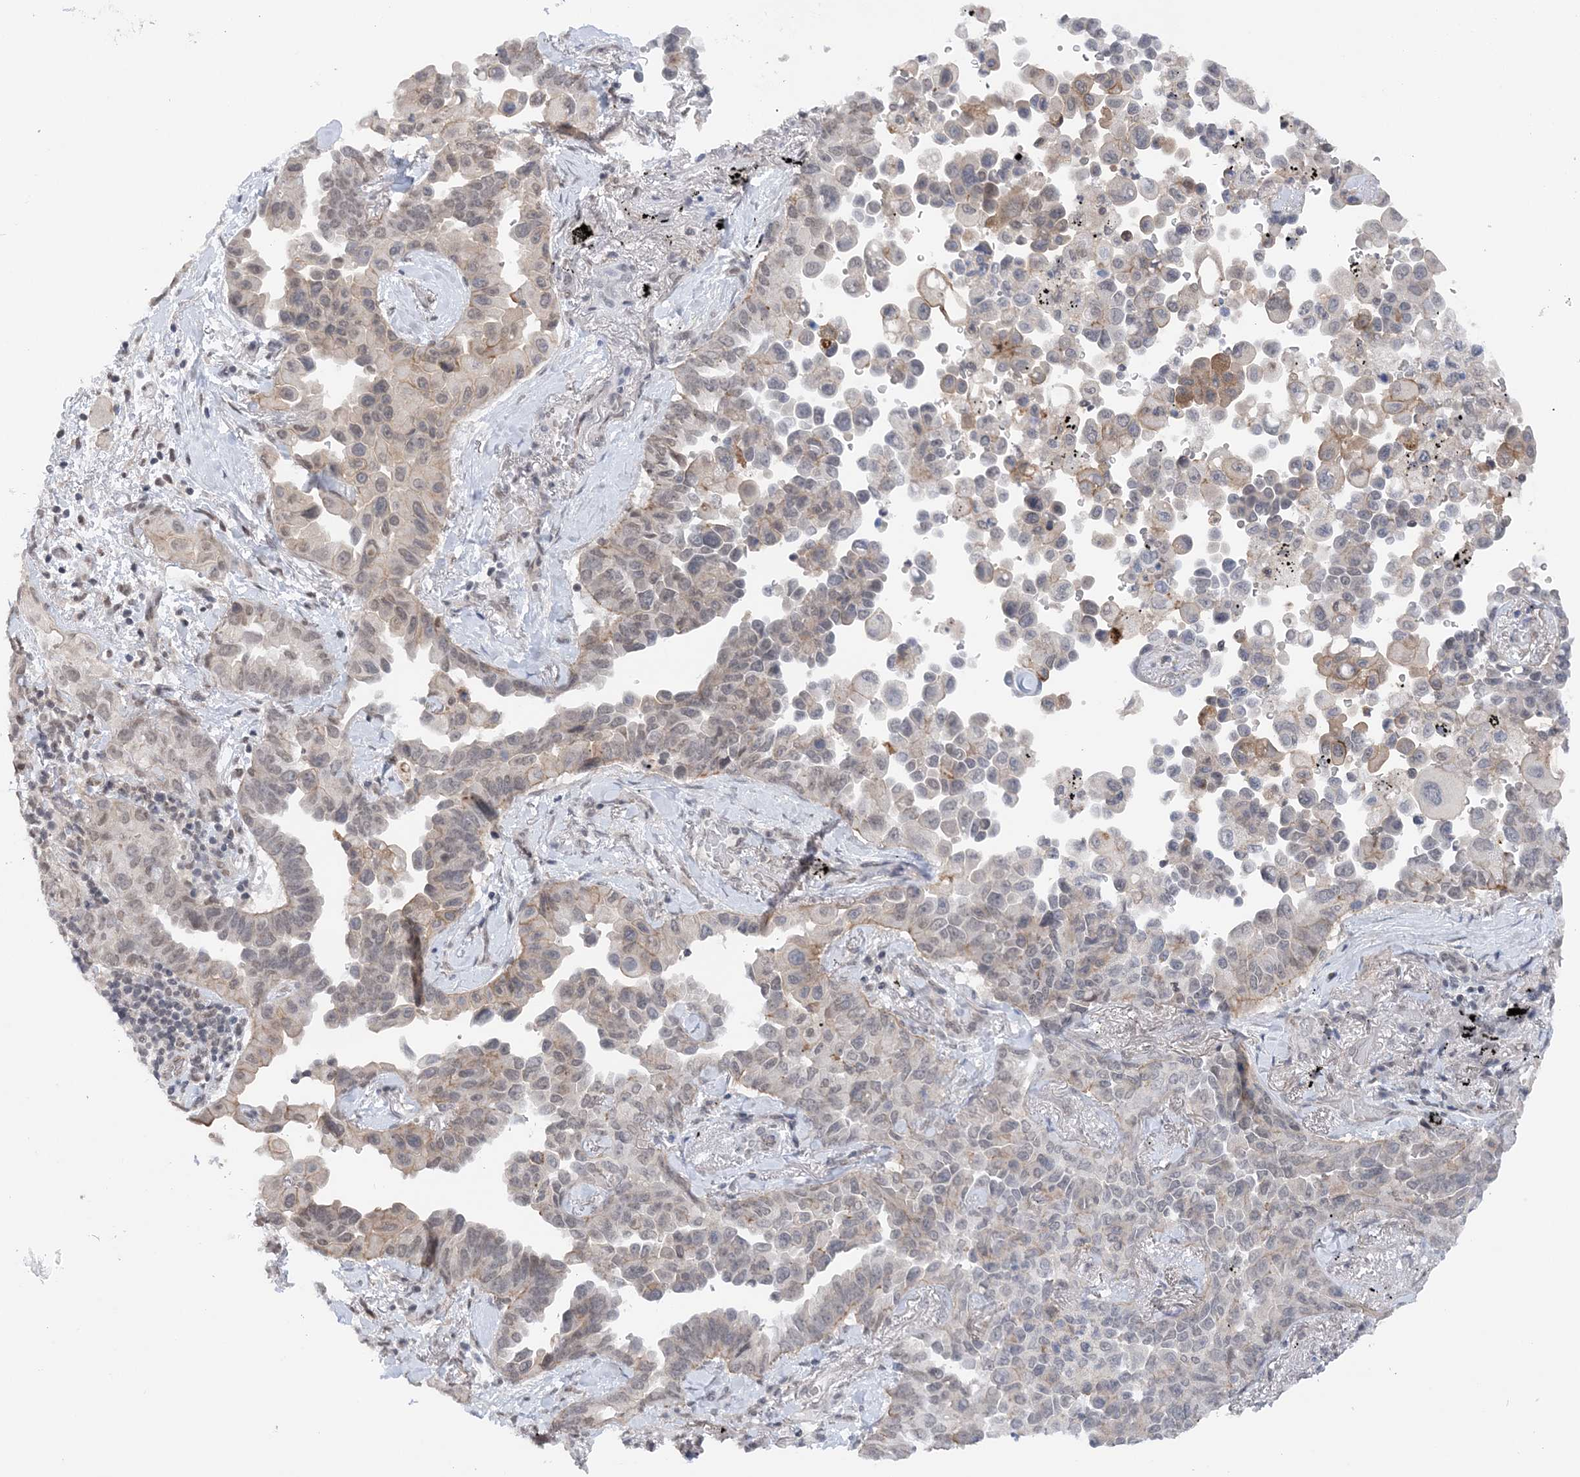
{"staining": {"intensity": "weak", "quantity": "25%-75%", "location": "cytoplasmic/membranous,nuclear"}, "tissue": "lung cancer", "cell_type": "Tumor cells", "image_type": "cancer", "snomed": [{"axis": "morphology", "description": "Adenocarcinoma, NOS"}, {"axis": "topography", "description": "Lung"}], "caption": "Protein staining of adenocarcinoma (lung) tissue reveals weak cytoplasmic/membranous and nuclear positivity in about 25%-75% of tumor cells. Ihc stains the protein in brown and the nuclei are stained blue.", "gene": "CCDC152", "patient": {"sex": "female", "age": 67}}